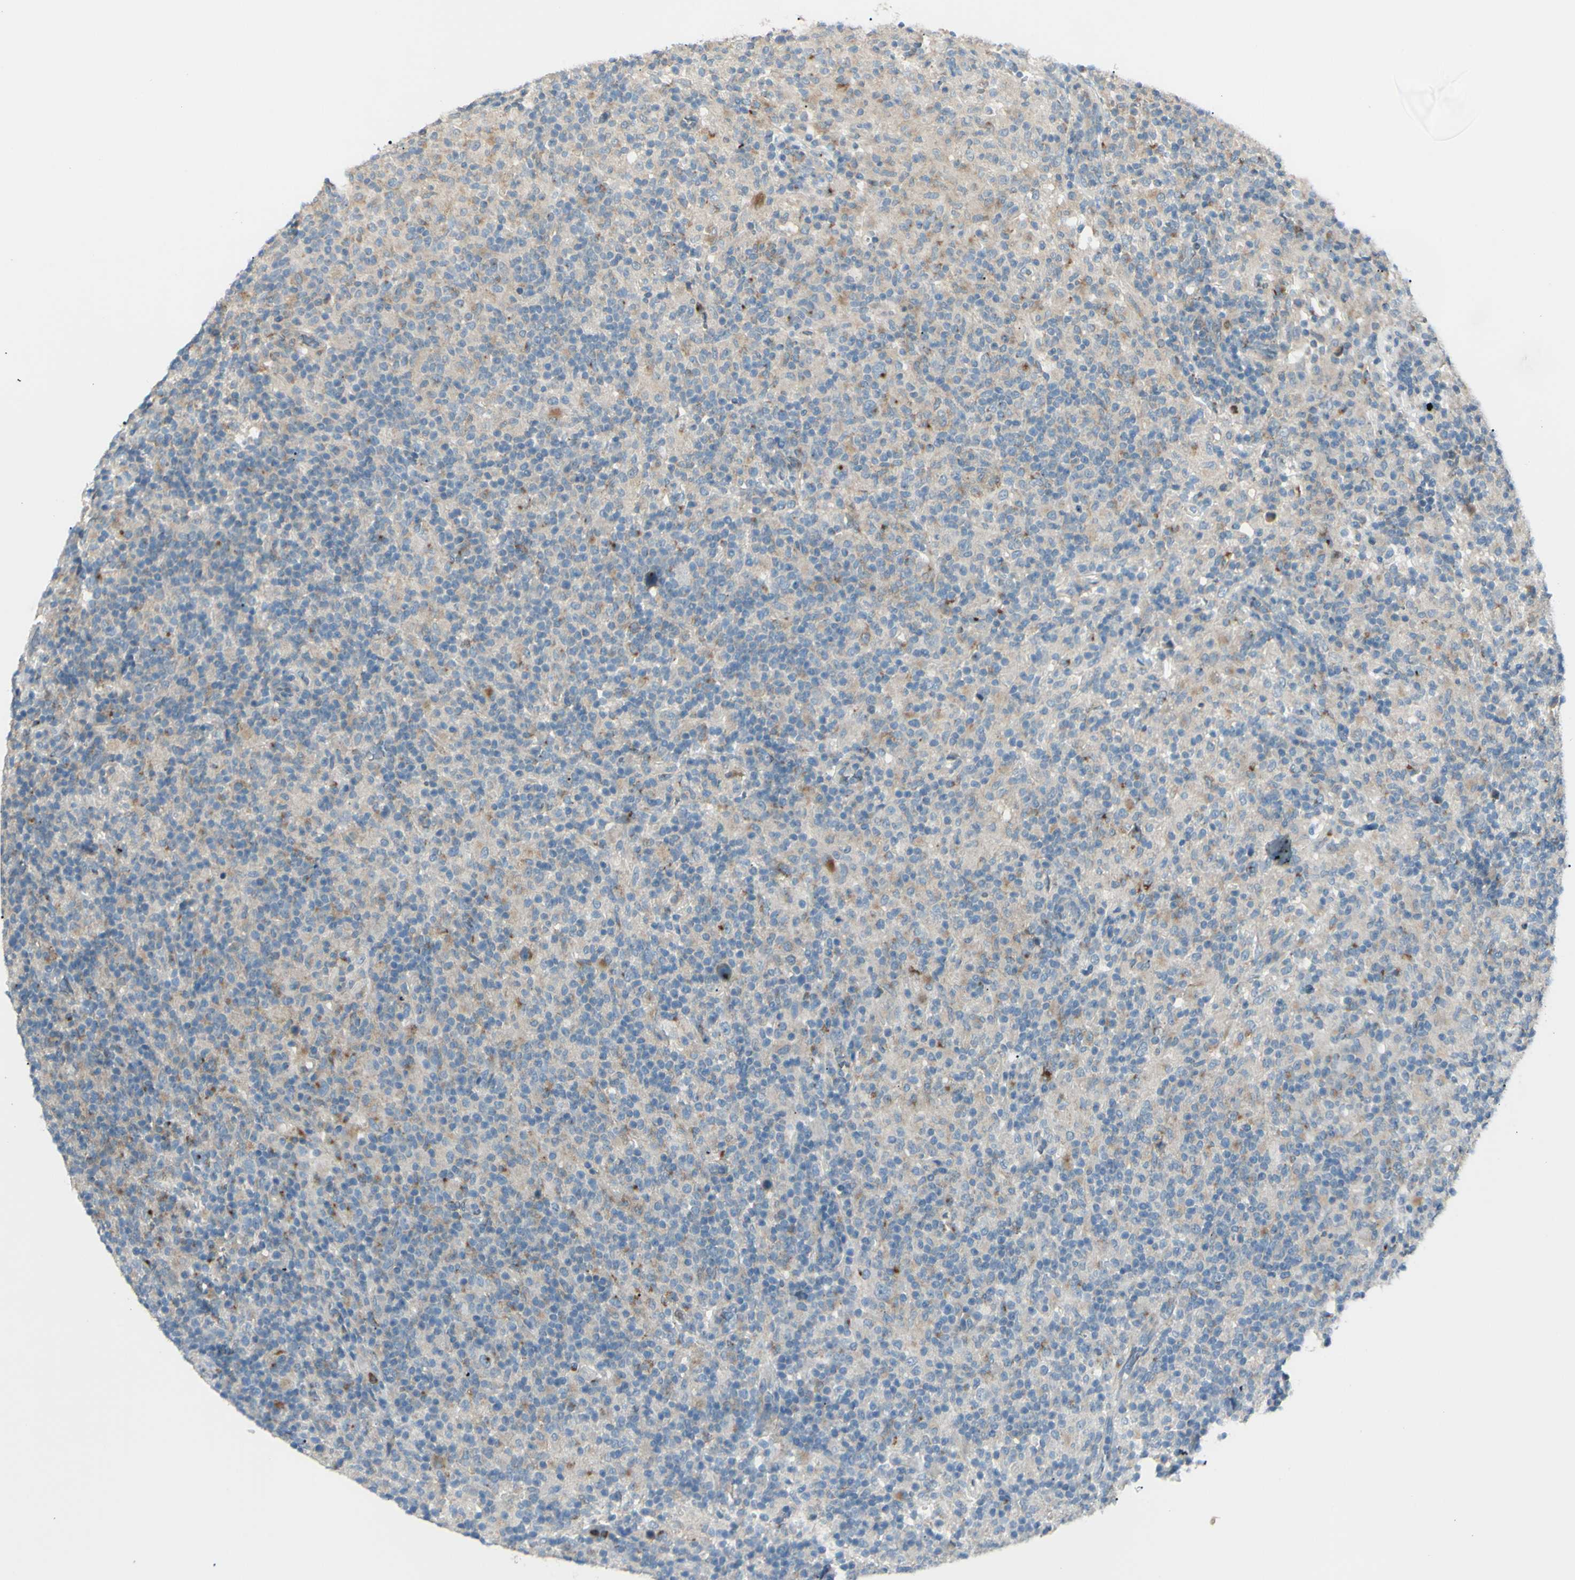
{"staining": {"intensity": "weak", "quantity": "<25%", "location": "cytoplasmic/membranous"}, "tissue": "lymphoma", "cell_type": "Tumor cells", "image_type": "cancer", "snomed": [{"axis": "morphology", "description": "Hodgkin's disease, NOS"}, {"axis": "topography", "description": "Lymph node"}], "caption": "IHC of human Hodgkin's disease reveals no staining in tumor cells. The staining was performed using DAB to visualize the protein expression in brown, while the nuclei were stained in blue with hematoxylin (Magnification: 20x).", "gene": "LMTK2", "patient": {"sex": "male", "age": 70}}